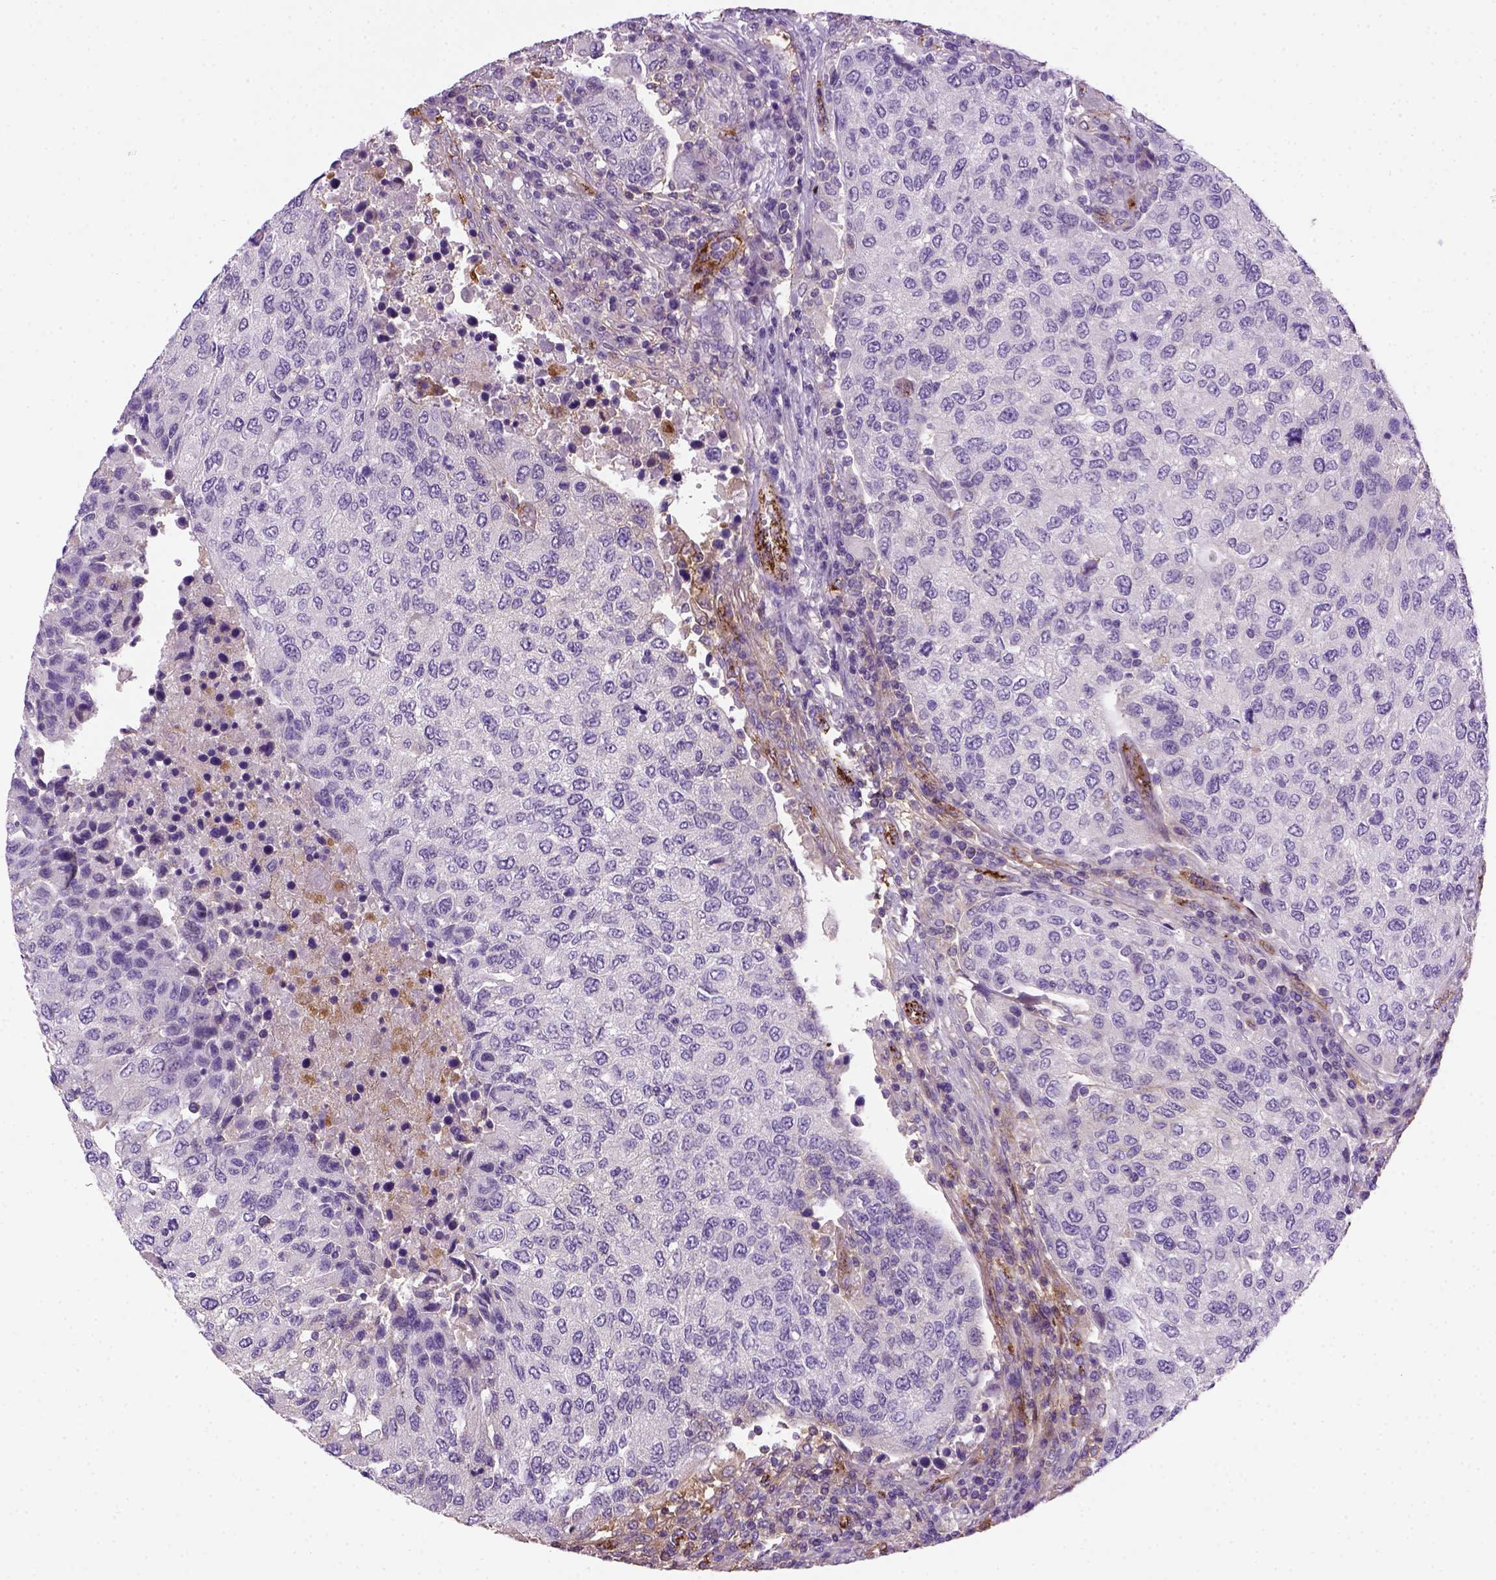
{"staining": {"intensity": "negative", "quantity": "none", "location": "none"}, "tissue": "urothelial cancer", "cell_type": "Tumor cells", "image_type": "cancer", "snomed": [{"axis": "morphology", "description": "Urothelial carcinoma, High grade"}, {"axis": "topography", "description": "Urinary bladder"}], "caption": "The micrograph displays no significant positivity in tumor cells of urothelial cancer. (Stains: DAB IHC with hematoxylin counter stain, Microscopy: brightfield microscopy at high magnification).", "gene": "VWF", "patient": {"sex": "female", "age": 78}}